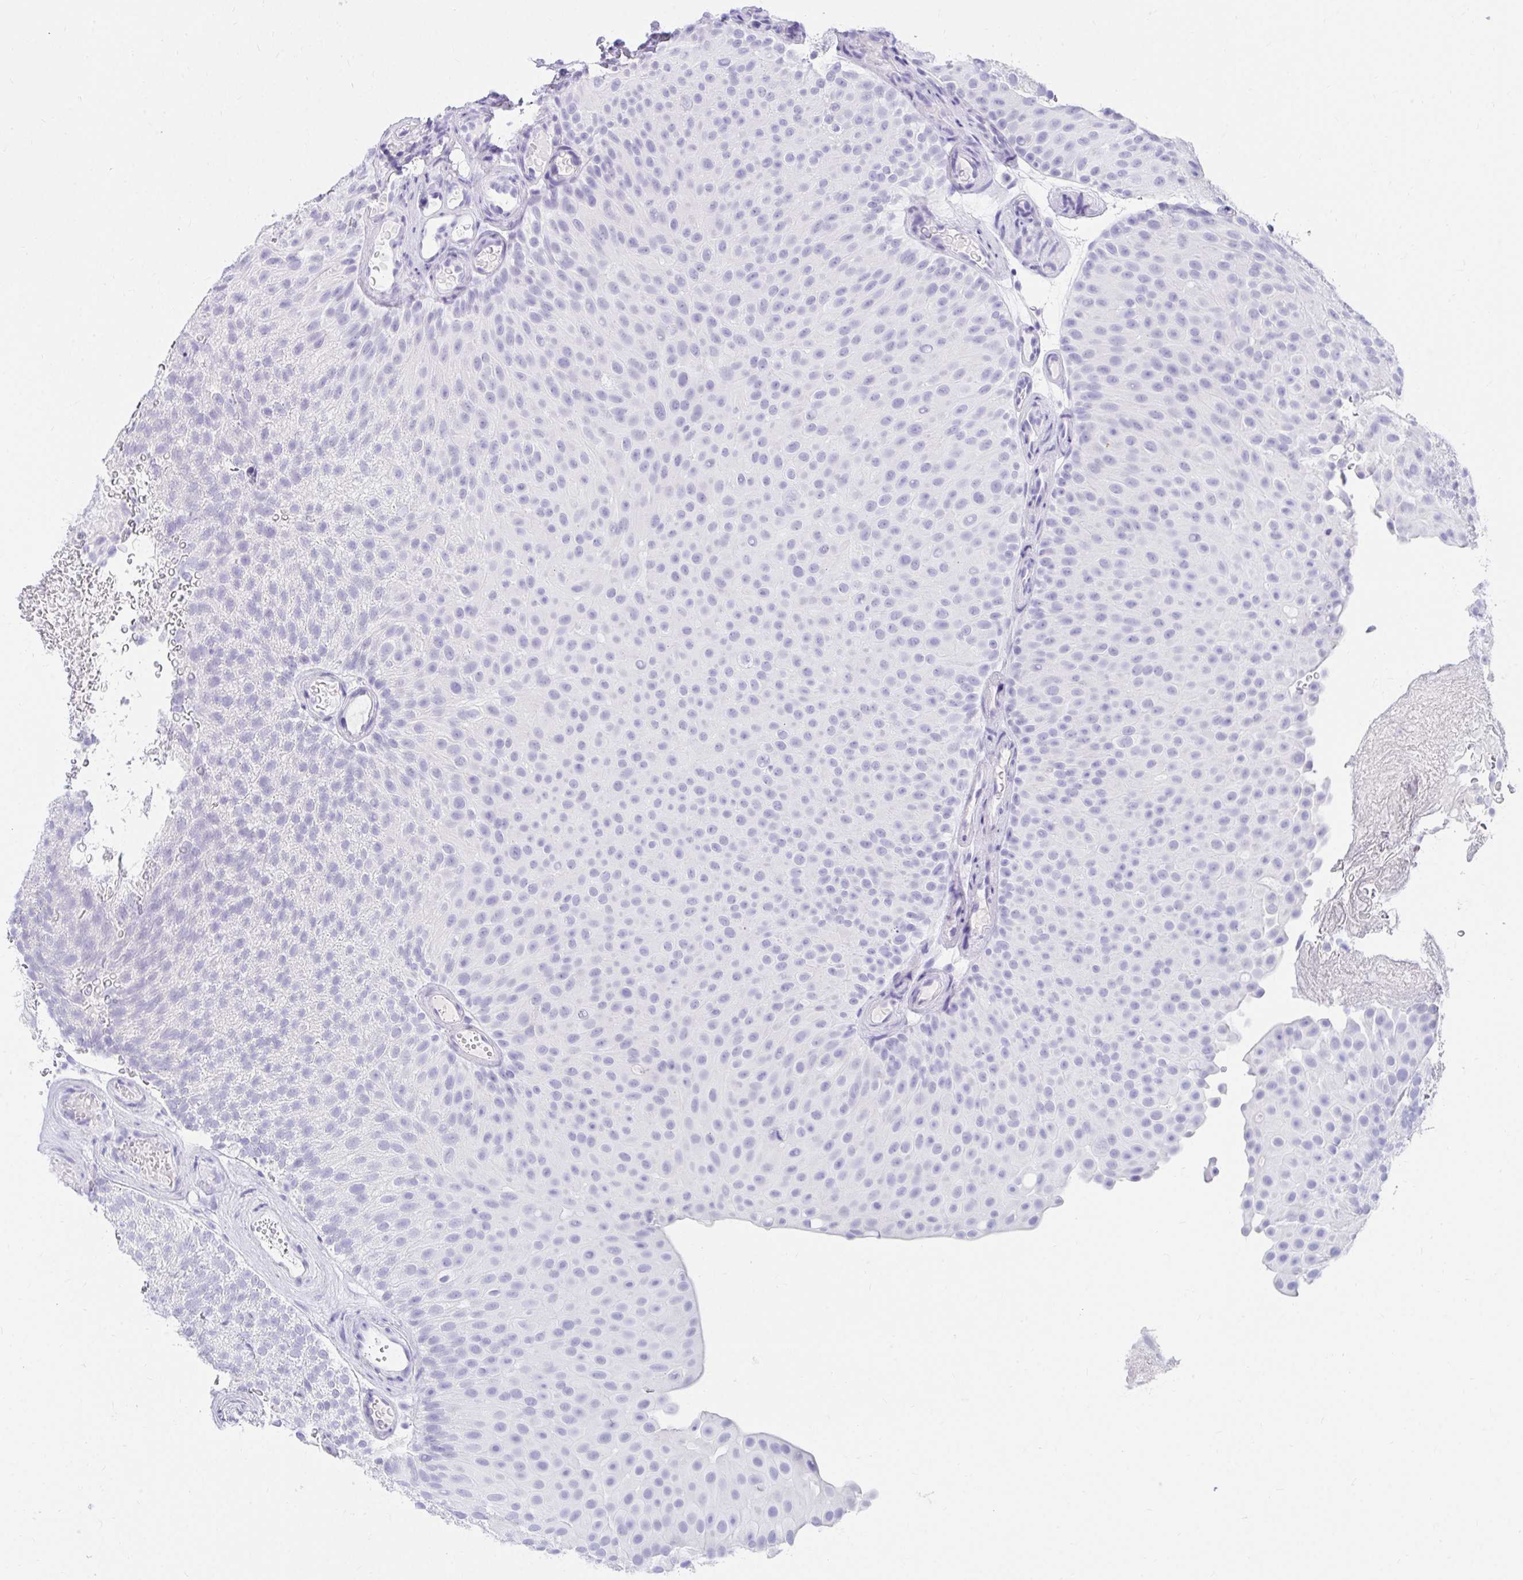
{"staining": {"intensity": "negative", "quantity": "none", "location": "none"}, "tissue": "urothelial cancer", "cell_type": "Tumor cells", "image_type": "cancer", "snomed": [{"axis": "morphology", "description": "Urothelial carcinoma, Low grade"}, {"axis": "topography", "description": "Urinary bladder"}], "caption": "The micrograph demonstrates no significant staining in tumor cells of urothelial cancer. (DAB IHC with hematoxylin counter stain).", "gene": "DPEP3", "patient": {"sex": "male", "age": 78}}